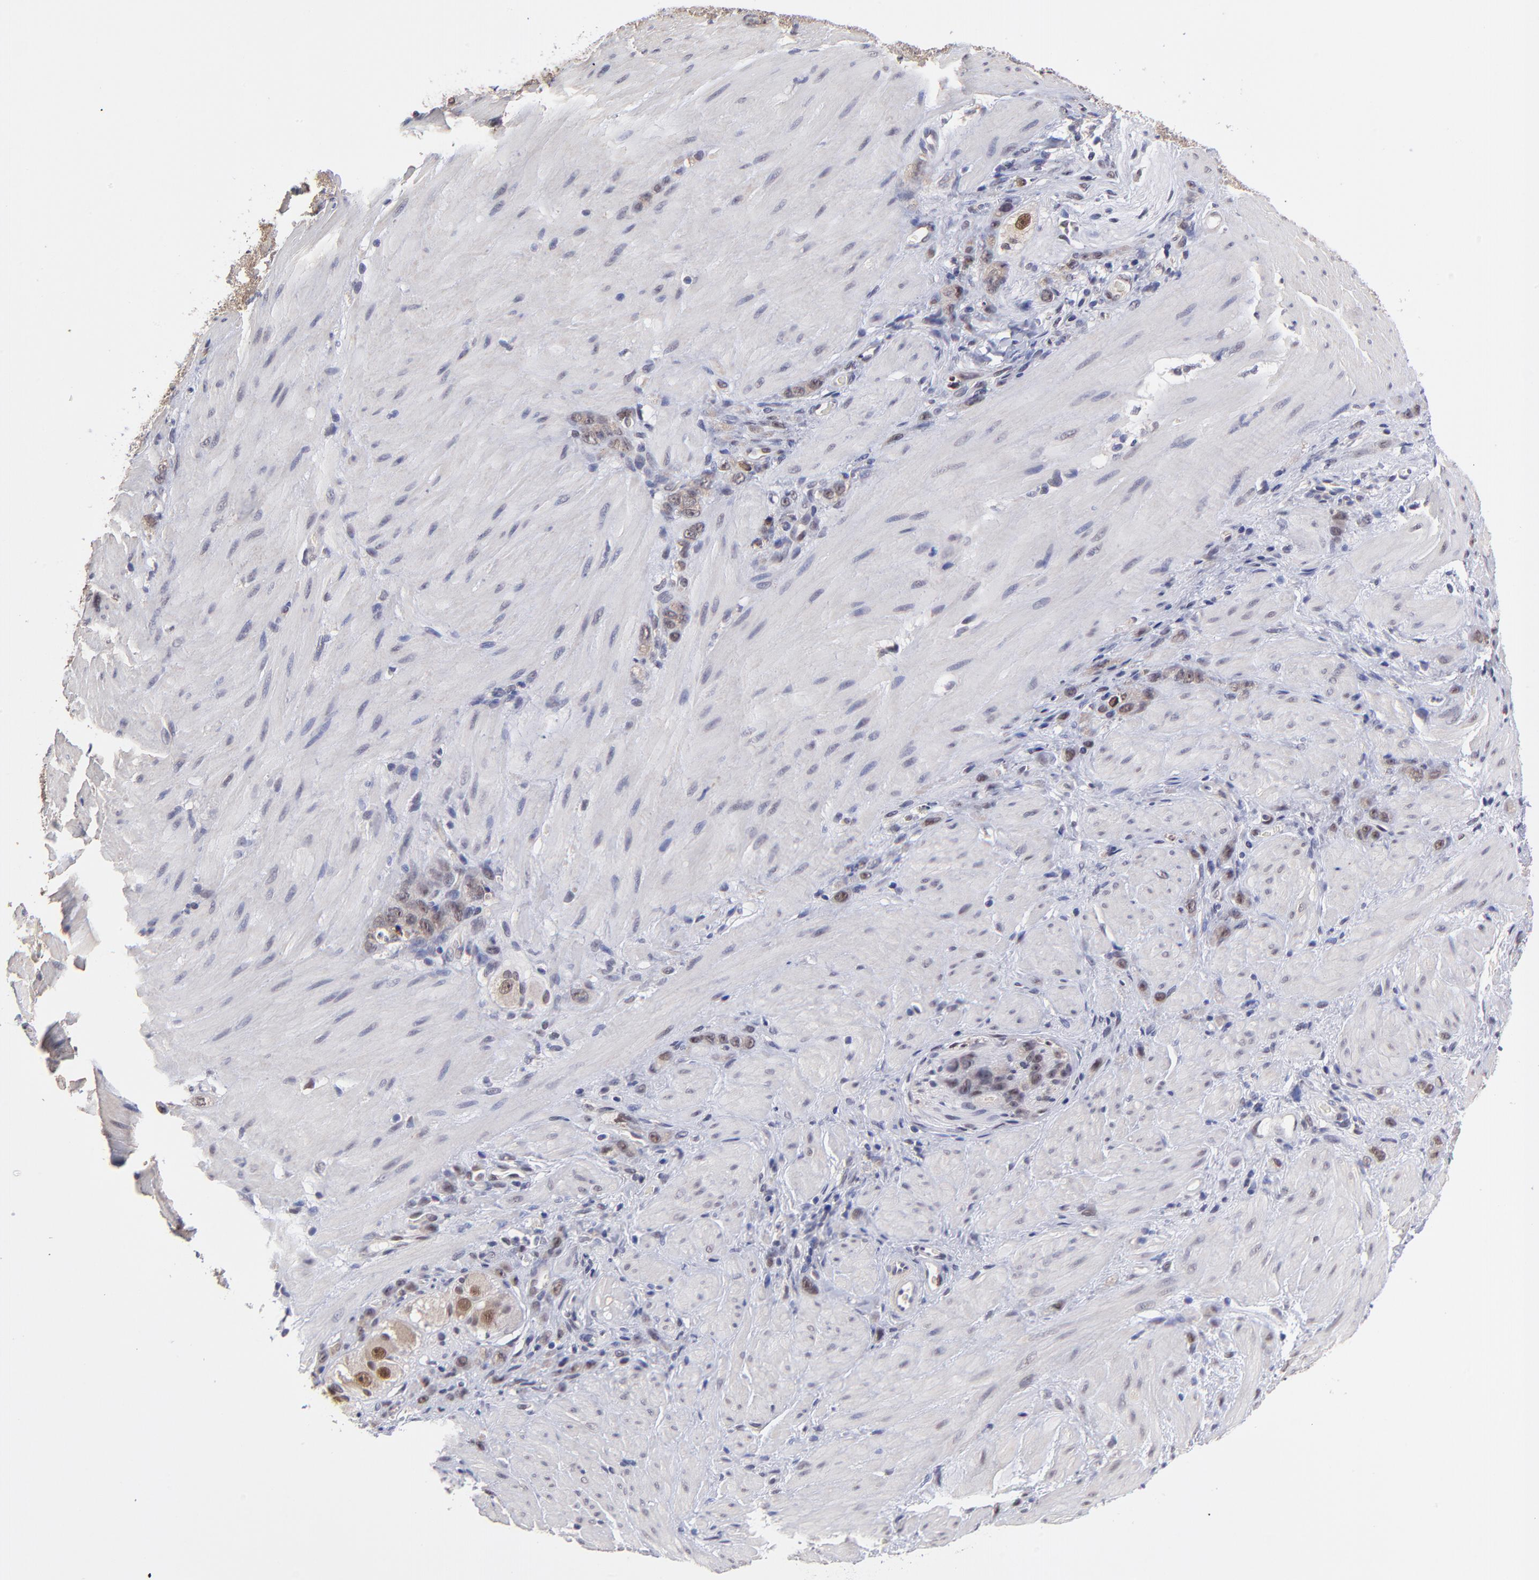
{"staining": {"intensity": "weak", "quantity": ">75%", "location": "cytoplasmic/membranous"}, "tissue": "stomach cancer", "cell_type": "Tumor cells", "image_type": "cancer", "snomed": [{"axis": "morphology", "description": "Normal tissue, NOS"}, {"axis": "morphology", "description": "Adenocarcinoma, NOS"}, {"axis": "topography", "description": "Stomach"}], "caption": "This is an image of immunohistochemistry staining of stomach cancer (adenocarcinoma), which shows weak staining in the cytoplasmic/membranous of tumor cells.", "gene": "UBE2E3", "patient": {"sex": "male", "age": 82}}